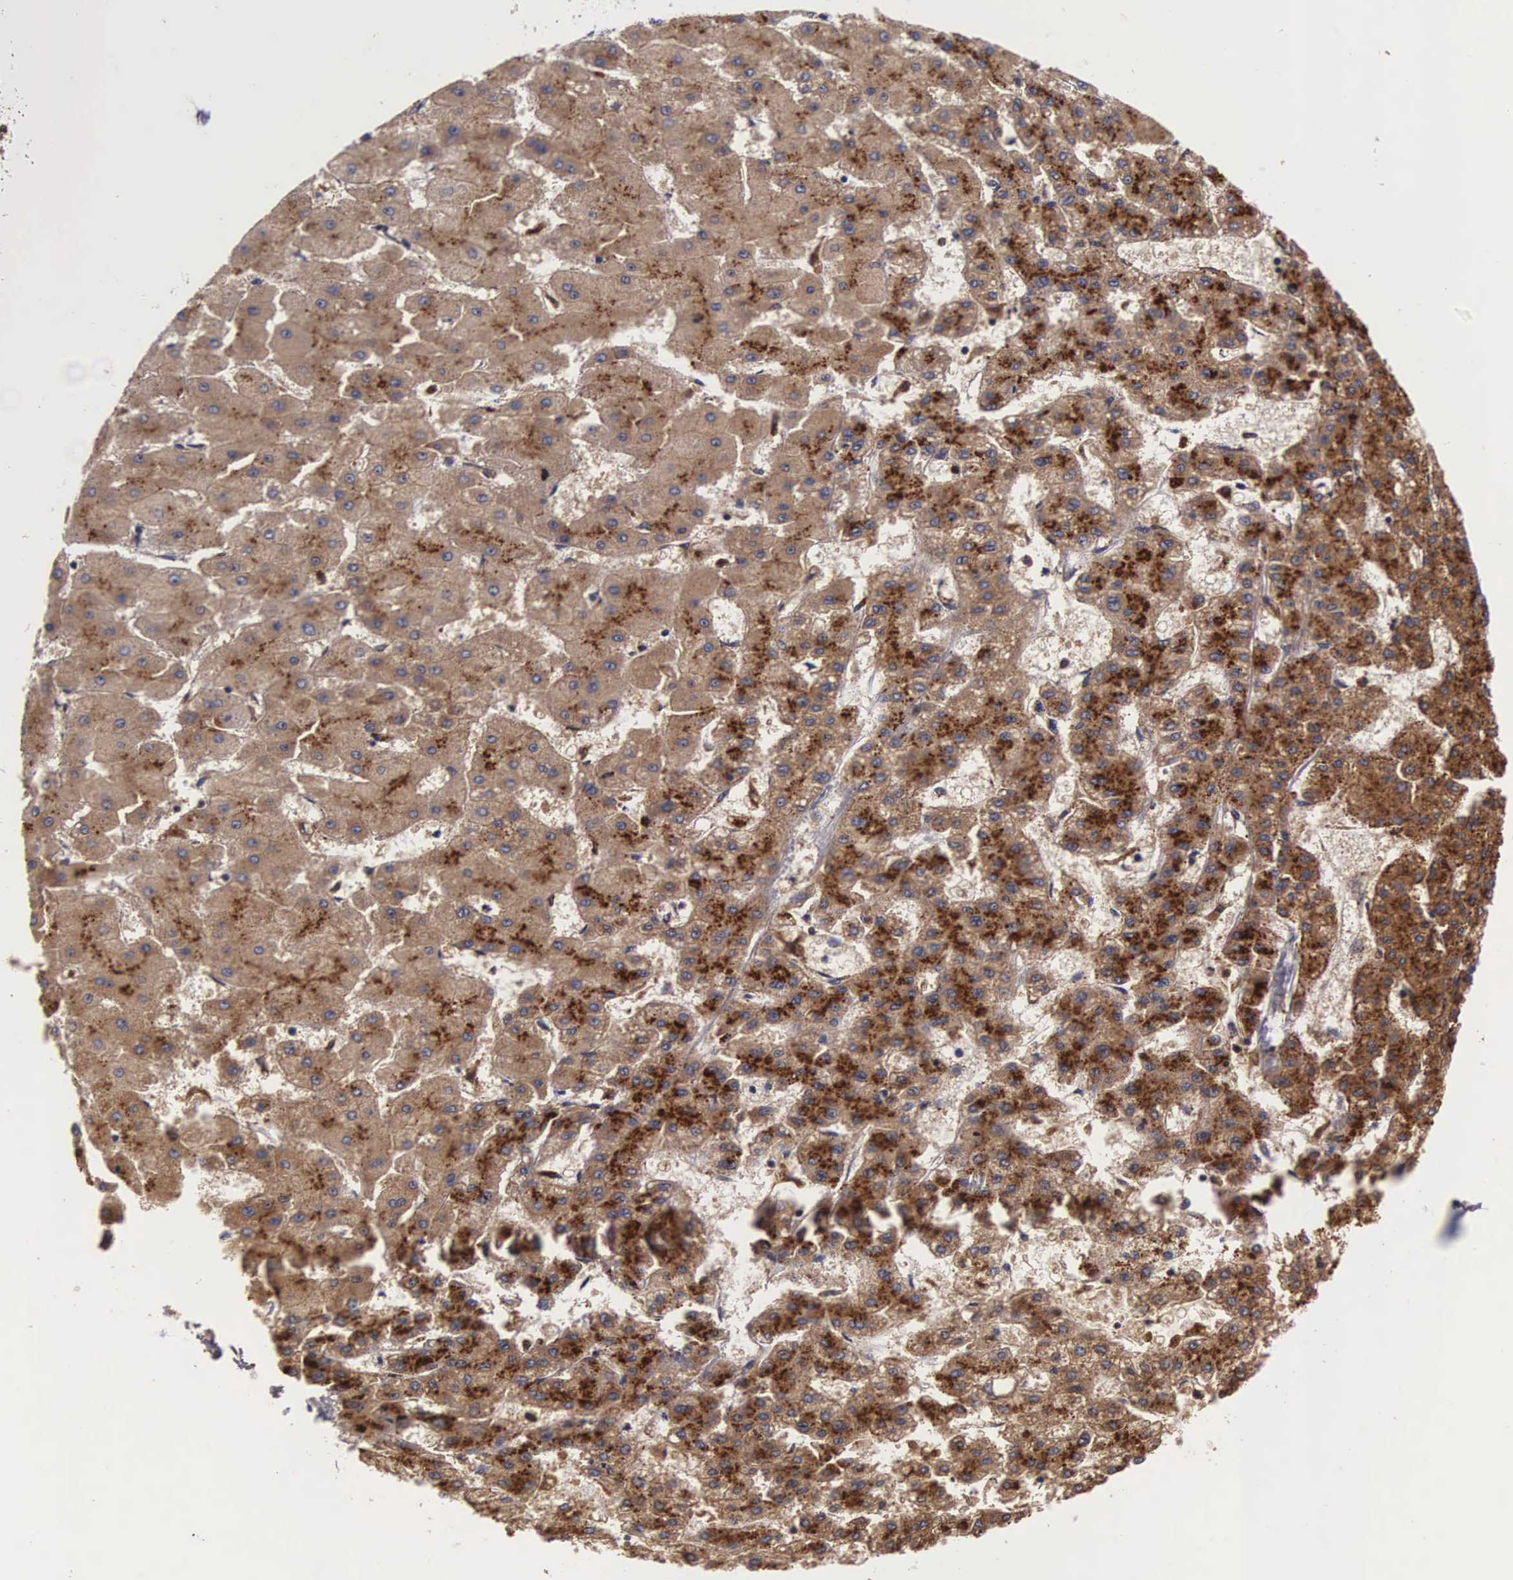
{"staining": {"intensity": "strong", "quantity": ">75%", "location": "cytoplasmic/membranous"}, "tissue": "liver cancer", "cell_type": "Tumor cells", "image_type": "cancer", "snomed": [{"axis": "morphology", "description": "Carcinoma, Hepatocellular, NOS"}, {"axis": "topography", "description": "Liver"}], "caption": "Immunohistochemical staining of human liver cancer demonstrates high levels of strong cytoplasmic/membranous staining in about >75% of tumor cells.", "gene": "NAGA", "patient": {"sex": "female", "age": 52}}